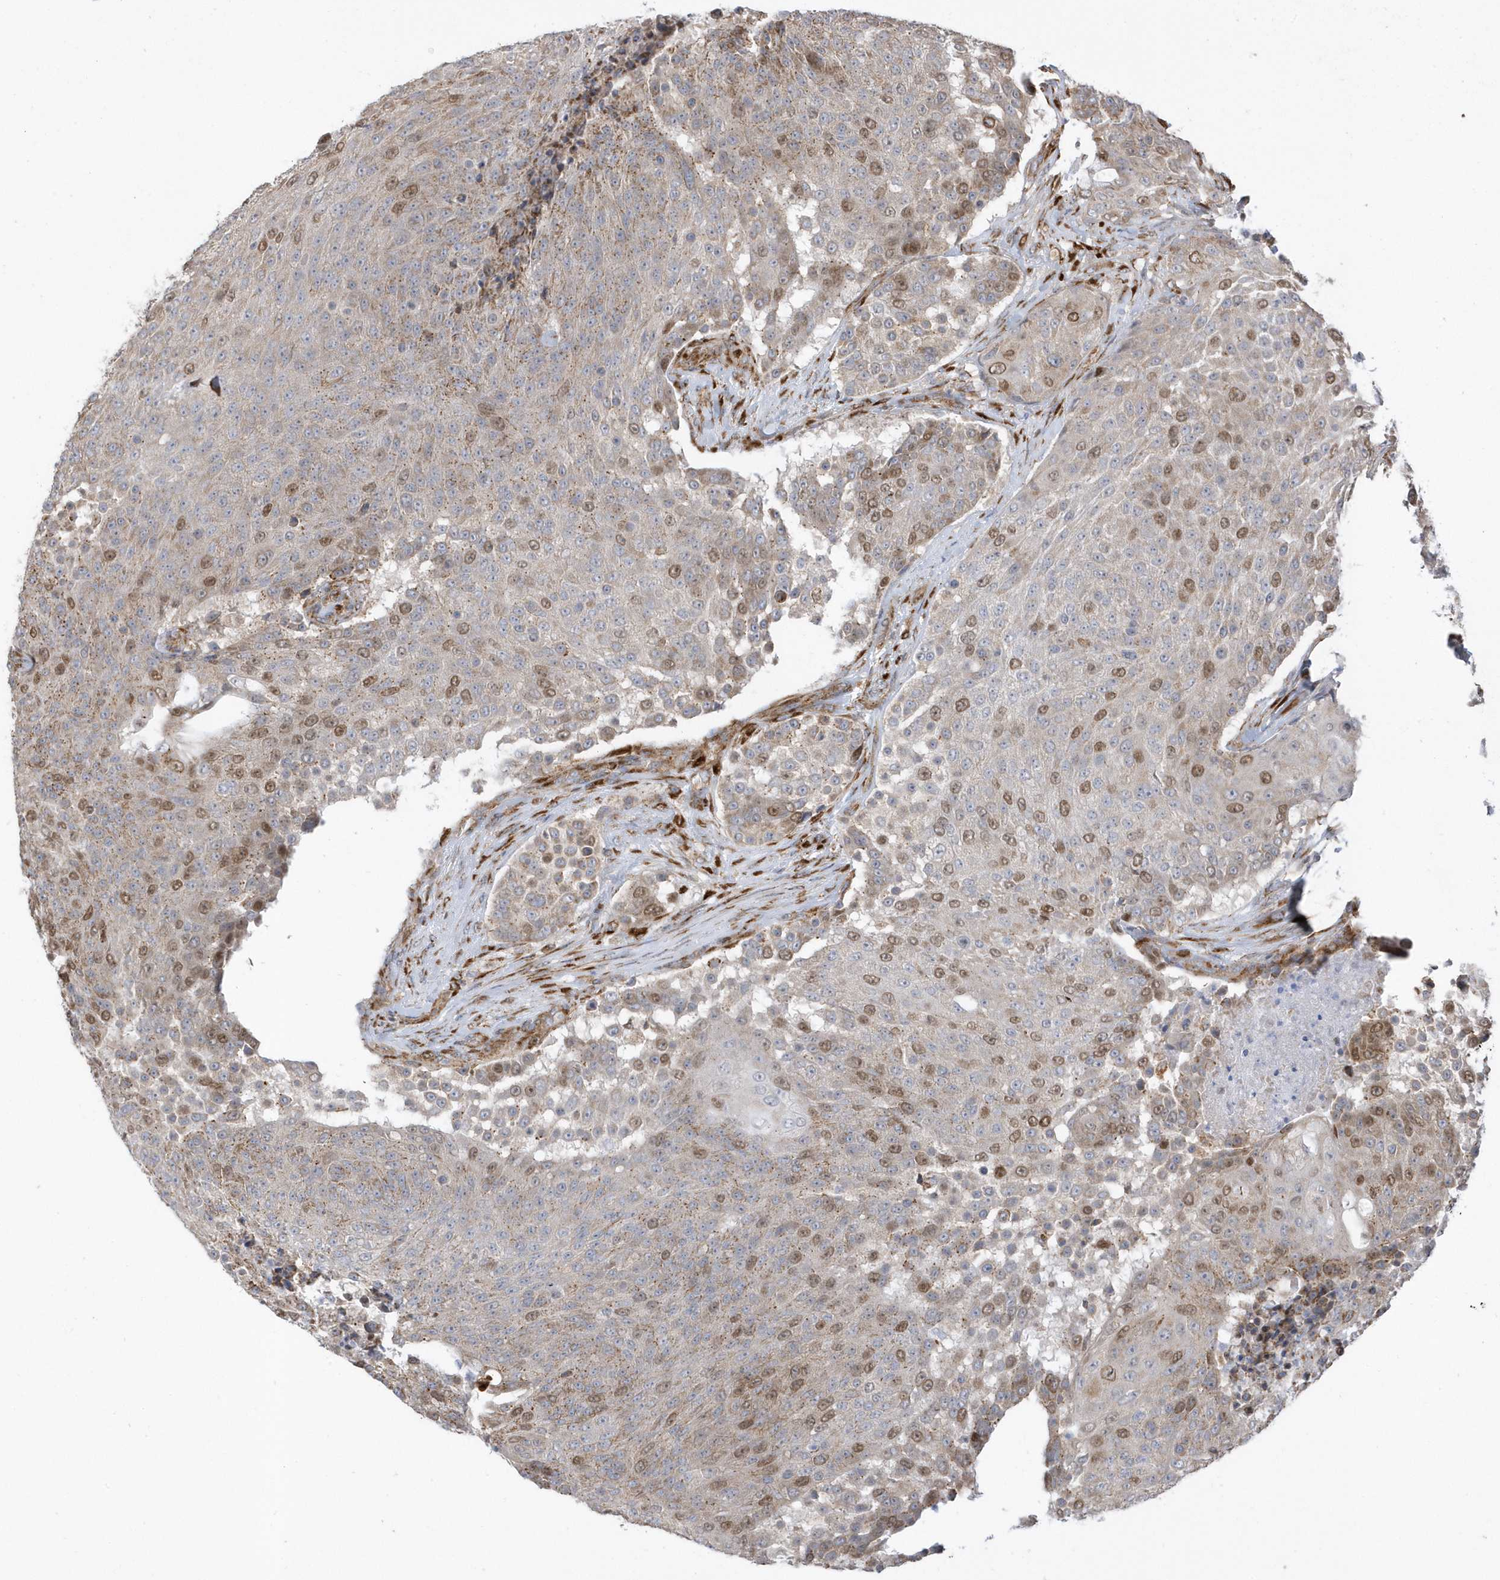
{"staining": {"intensity": "moderate", "quantity": "25%-75%", "location": "nuclear"}, "tissue": "urothelial cancer", "cell_type": "Tumor cells", "image_type": "cancer", "snomed": [{"axis": "morphology", "description": "Urothelial carcinoma, High grade"}, {"axis": "topography", "description": "Urinary bladder"}], "caption": "Urothelial cancer stained with a protein marker demonstrates moderate staining in tumor cells.", "gene": "HRH4", "patient": {"sex": "female", "age": 63}}